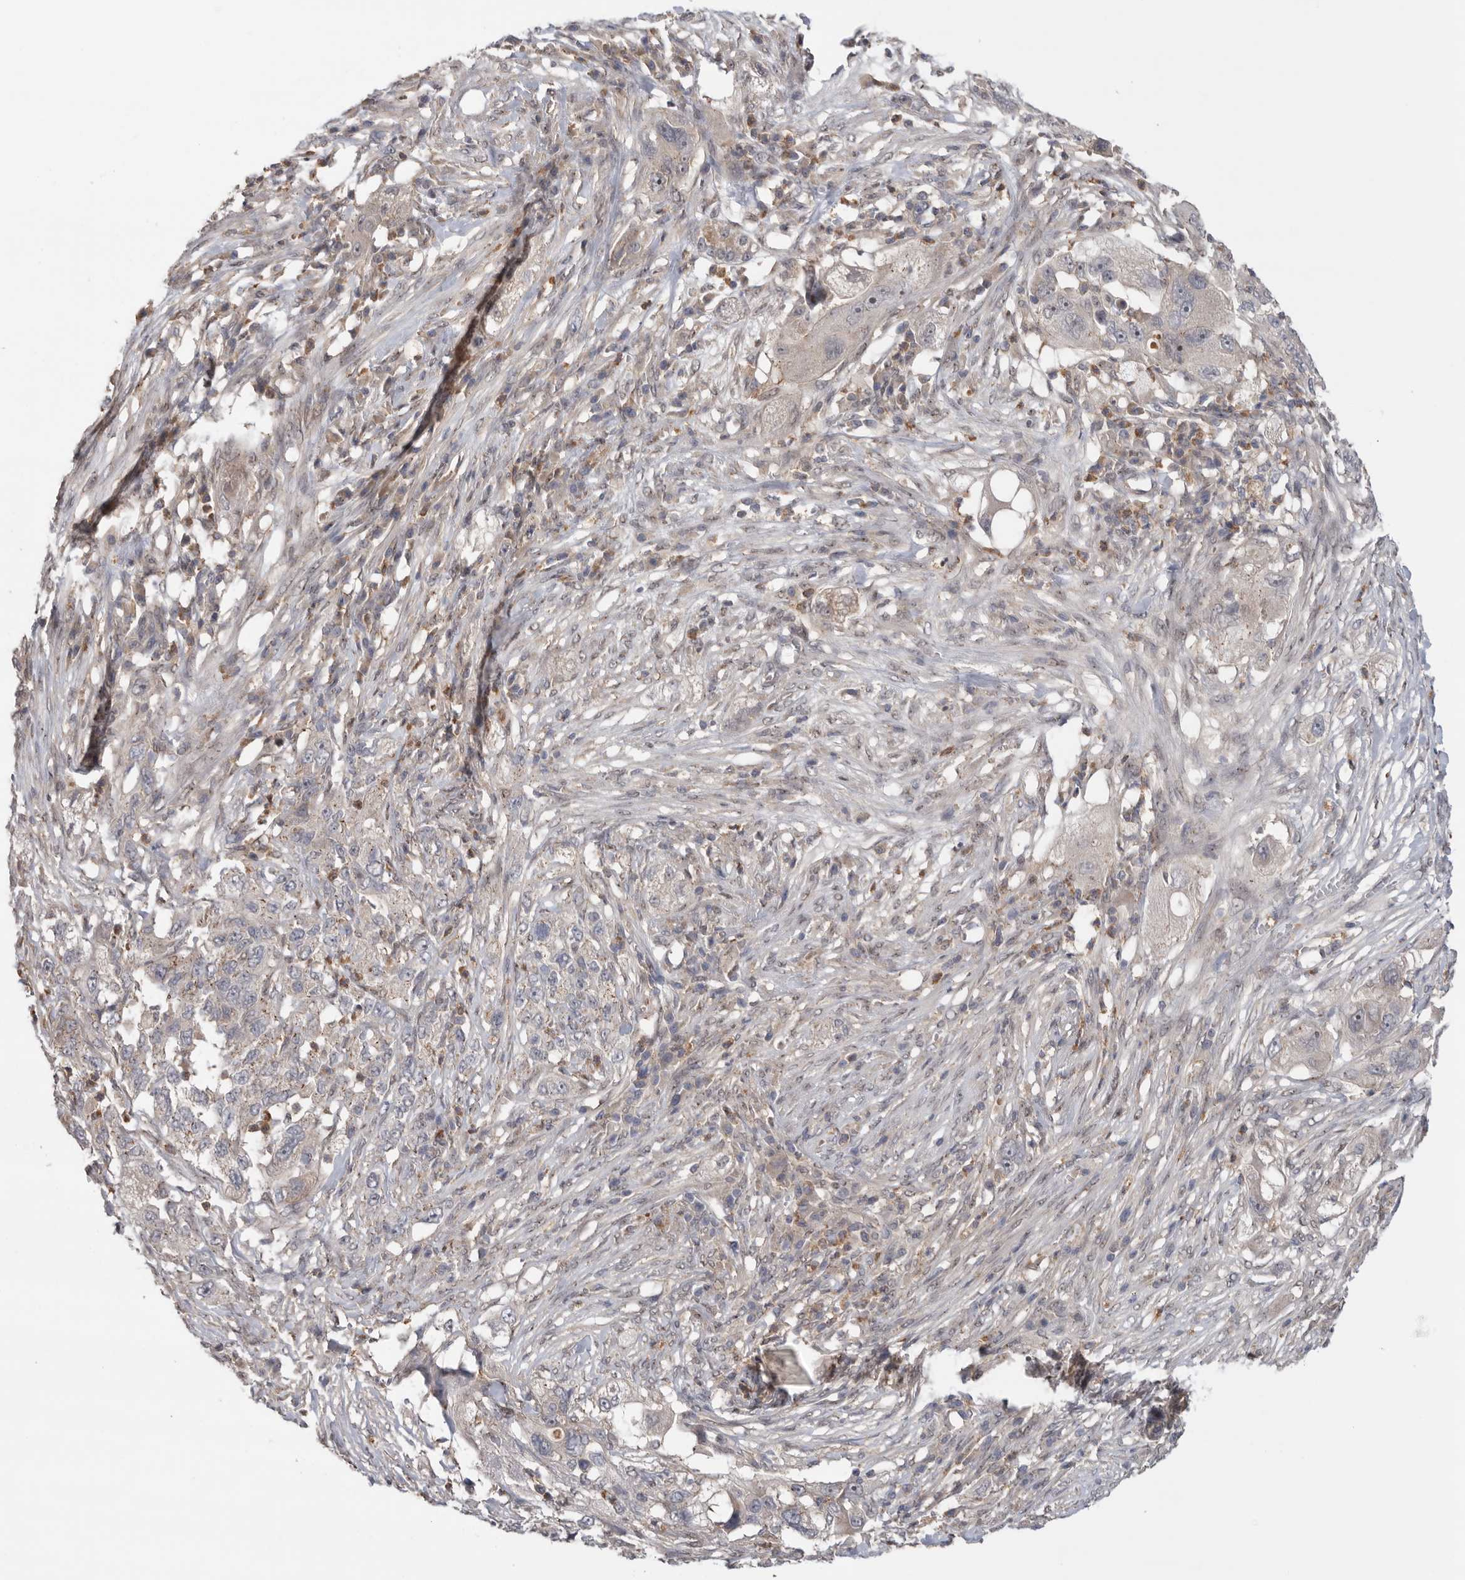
{"staining": {"intensity": "weak", "quantity": "<25%", "location": "cytoplasmic/membranous"}, "tissue": "pancreatic cancer", "cell_type": "Tumor cells", "image_type": "cancer", "snomed": [{"axis": "morphology", "description": "Adenocarcinoma, NOS"}, {"axis": "topography", "description": "Pancreas"}], "caption": "DAB immunohistochemical staining of human adenocarcinoma (pancreatic) reveals no significant positivity in tumor cells.", "gene": "KLK5", "patient": {"sex": "female", "age": 78}}